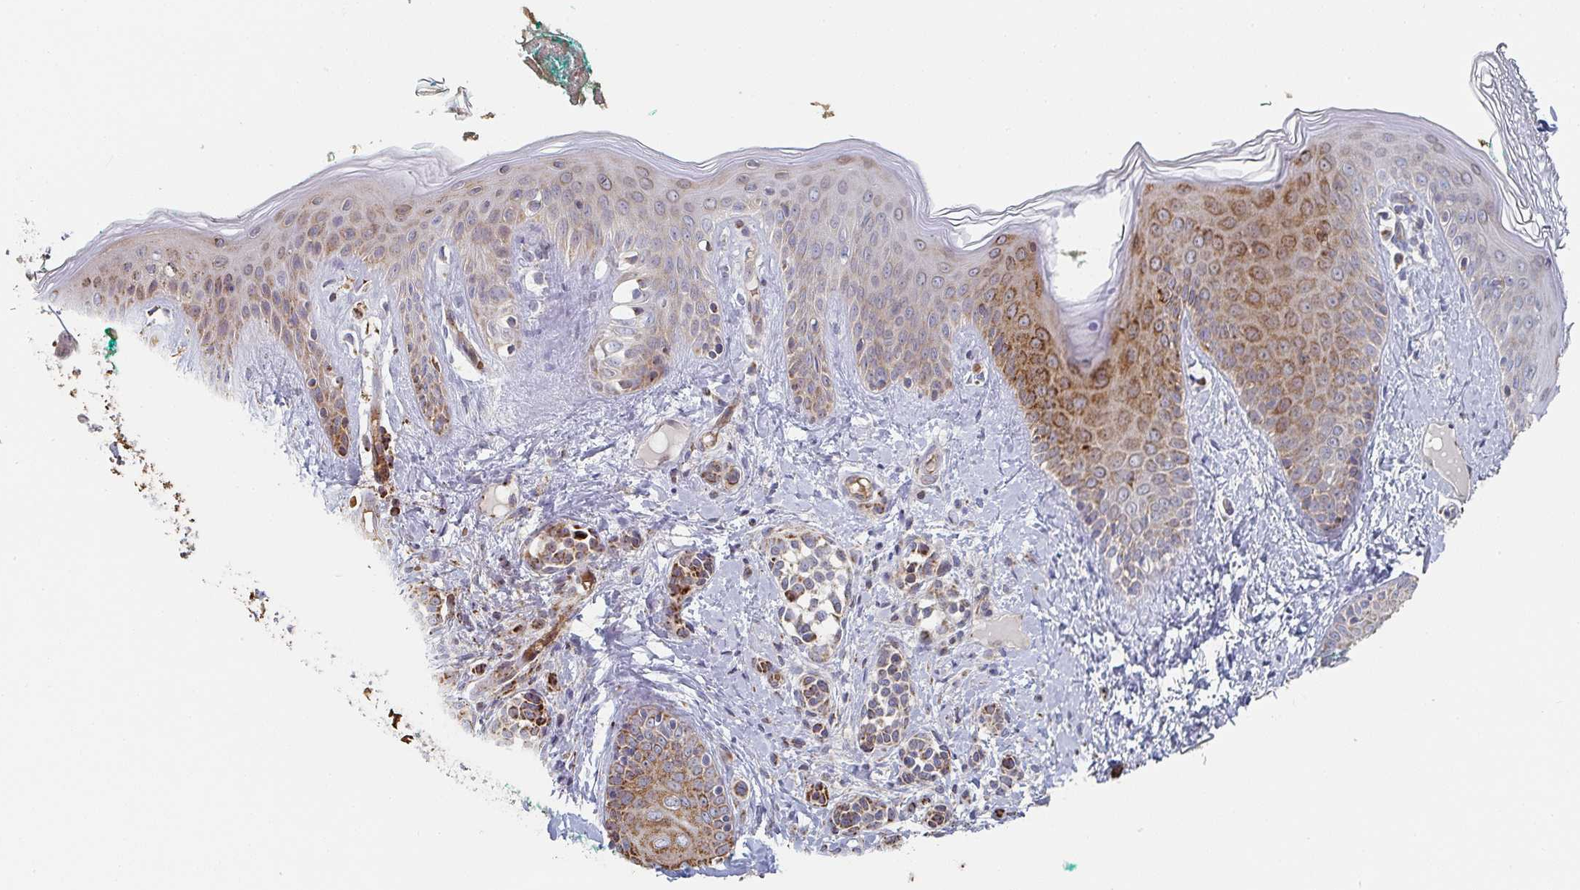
{"staining": {"intensity": "moderate", "quantity": "<25%", "location": "cytoplasmic/membranous"}, "tissue": "skin", "cell_type": "Fibroblasts", "image_type": "normal", "snomed": [{"axis": "morphology", "description": "Normal tissue, NOS"}, {"axis": "topography", "description": "Skin"}], "caption": "Immunohistochemical staining of normal human skin shows moderate cytoplasmic/membranous protein expression in approximately <25% of fibroblasts.", "gene": "ZNF526", "patient": {"sex": "male", "age": 16}}